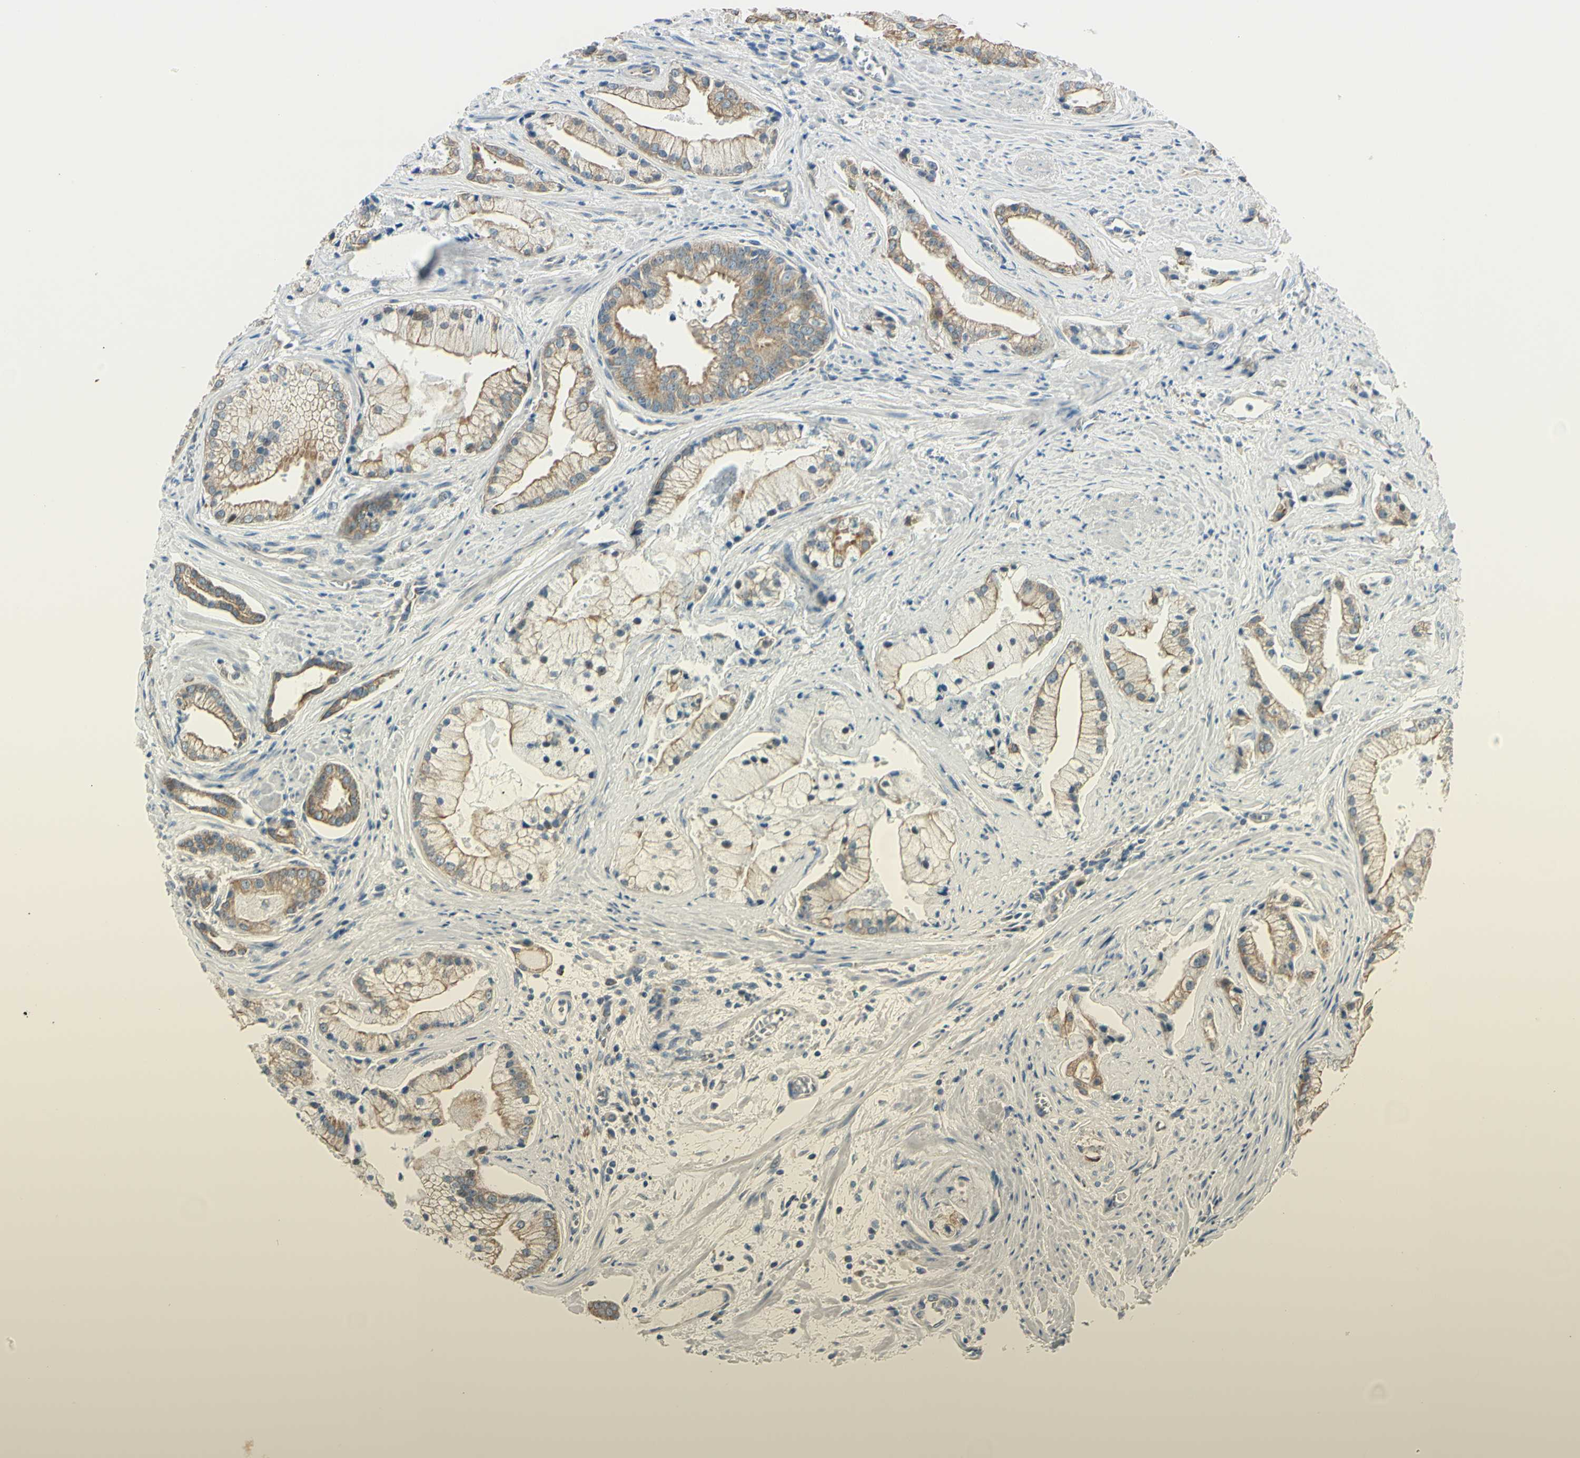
{"staining": {"intensity": "moderate", "quantity": ">75%", "location": "cytoplasmic/membranous"}, "tissue": "prostate cancer", "cell_type": "Tumor cells", "image_type": "cancer", "snomed": [{"axis": "morphology", "description": "Adenocarcinoma, High grade"}, {"axis": "topography", "description": "Prostate"}], "caption": "Prostate adenocarcinoma (high-grade) was stained to show a protein in brown. There is medium levels of moderate cytoplasmic/membranous staining in about >75% of tumor cells. The protein is stained brown, and the nuclei are stained in blue (DAB (3,3'-diaminobenzidine) IHC with brightfield microscopy, high magnification).", "gene": "LAMA3", "patient": {"sex": "male", "age": 67}}